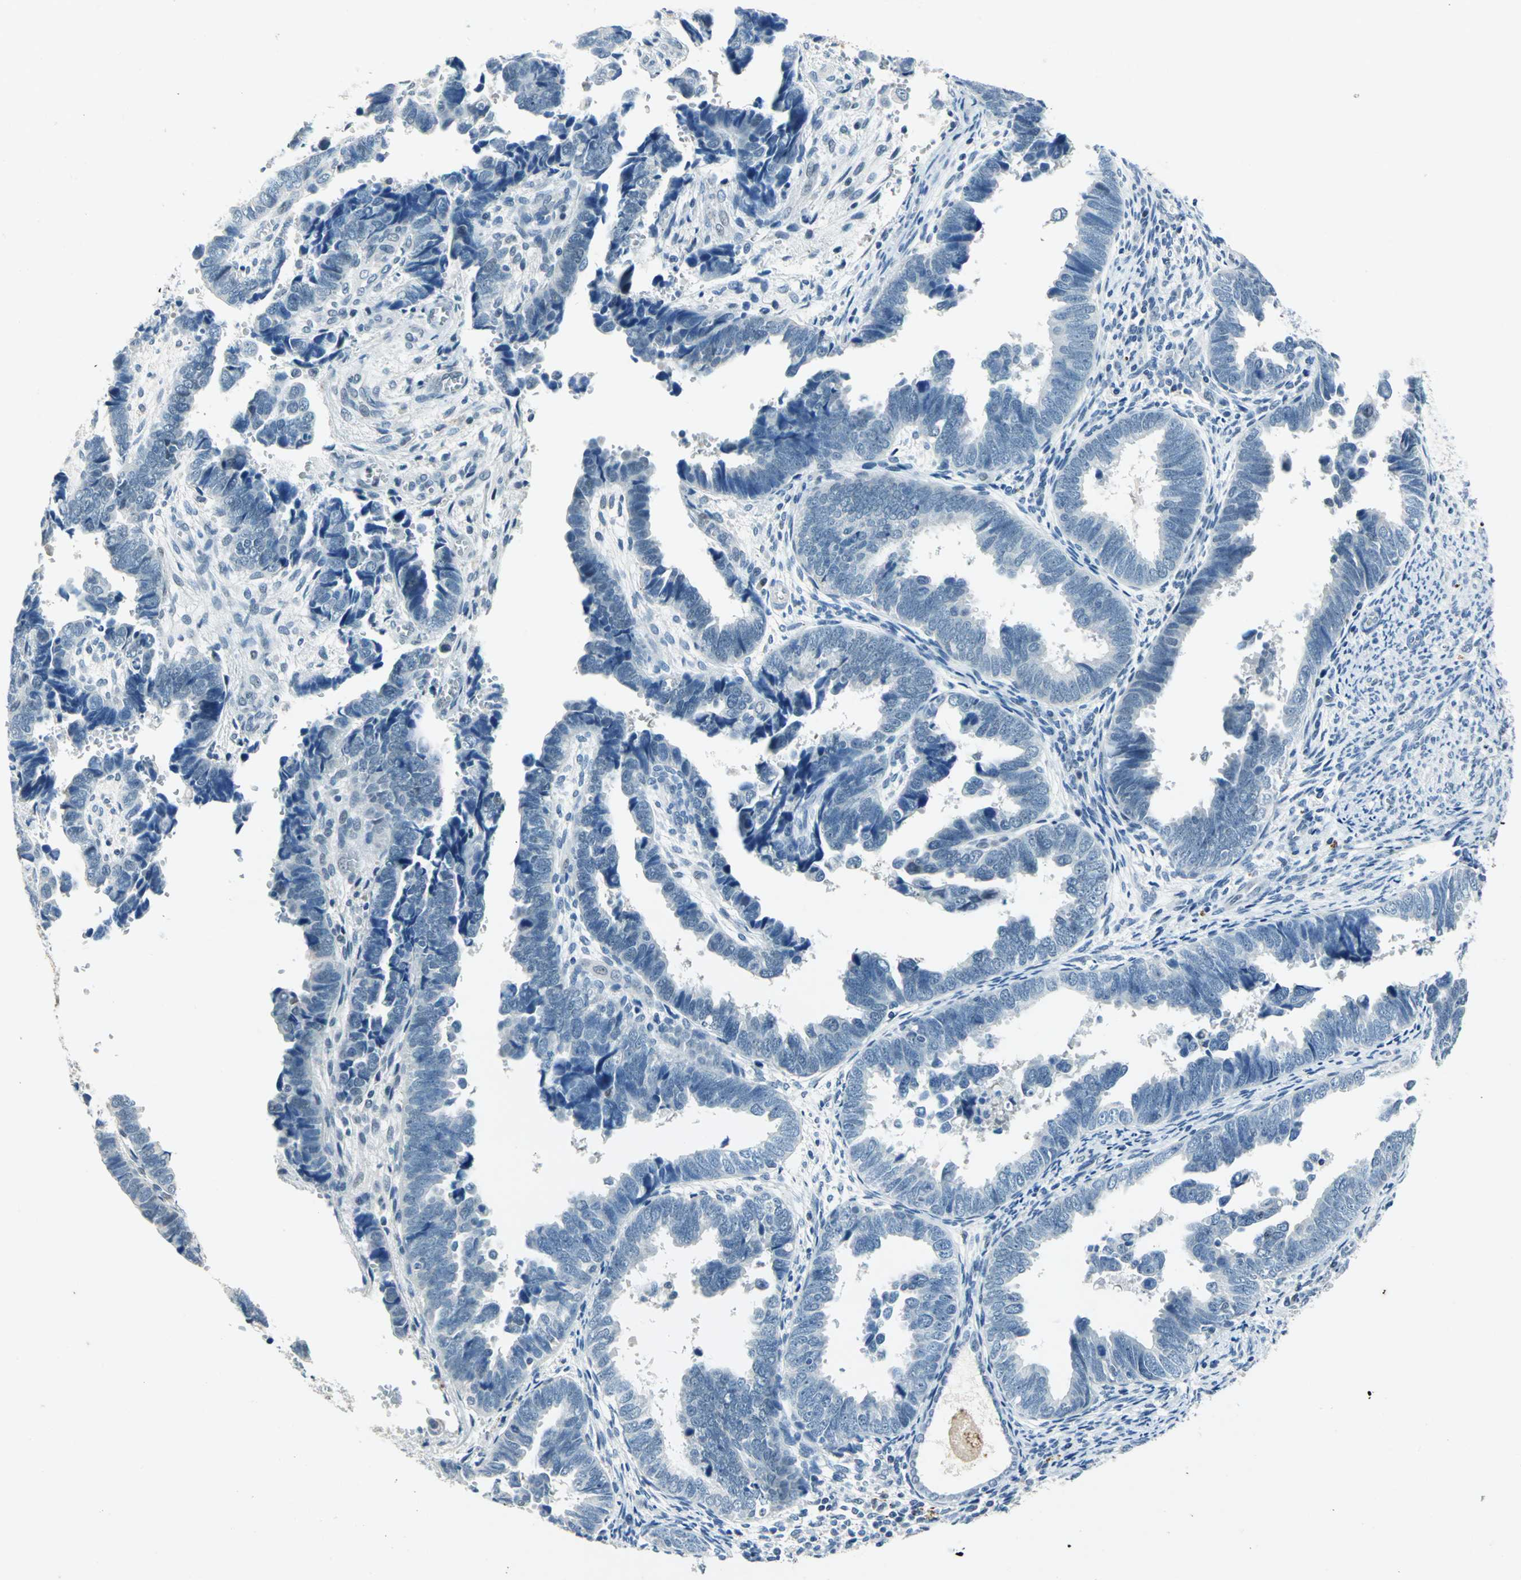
{"staining": {"intensity": "negative", "quantity": "none", "location": "none"}, "tissue": "endometrial cancer", "cell_type": "Tumor cells", "image_type": "cancer", "snomed": [{"axis": "morphology", "description": "Adenocarcinoma, NOS"}, {"axis": "topography", "description": "Endometrium"}], "caption": "DAB (3,3'-diaminobenzidine) immunohistochemical staining of endometrial adenocarcinoma reveals no significant expression in tumor cells. (DAB (3,3'-diaminobenzidine) immunohistochemistry (IHC) visualized using brightfield microscopy, high magnification).", "gene": "RAD17", "patient": {"sex": "female", "age": 75}}